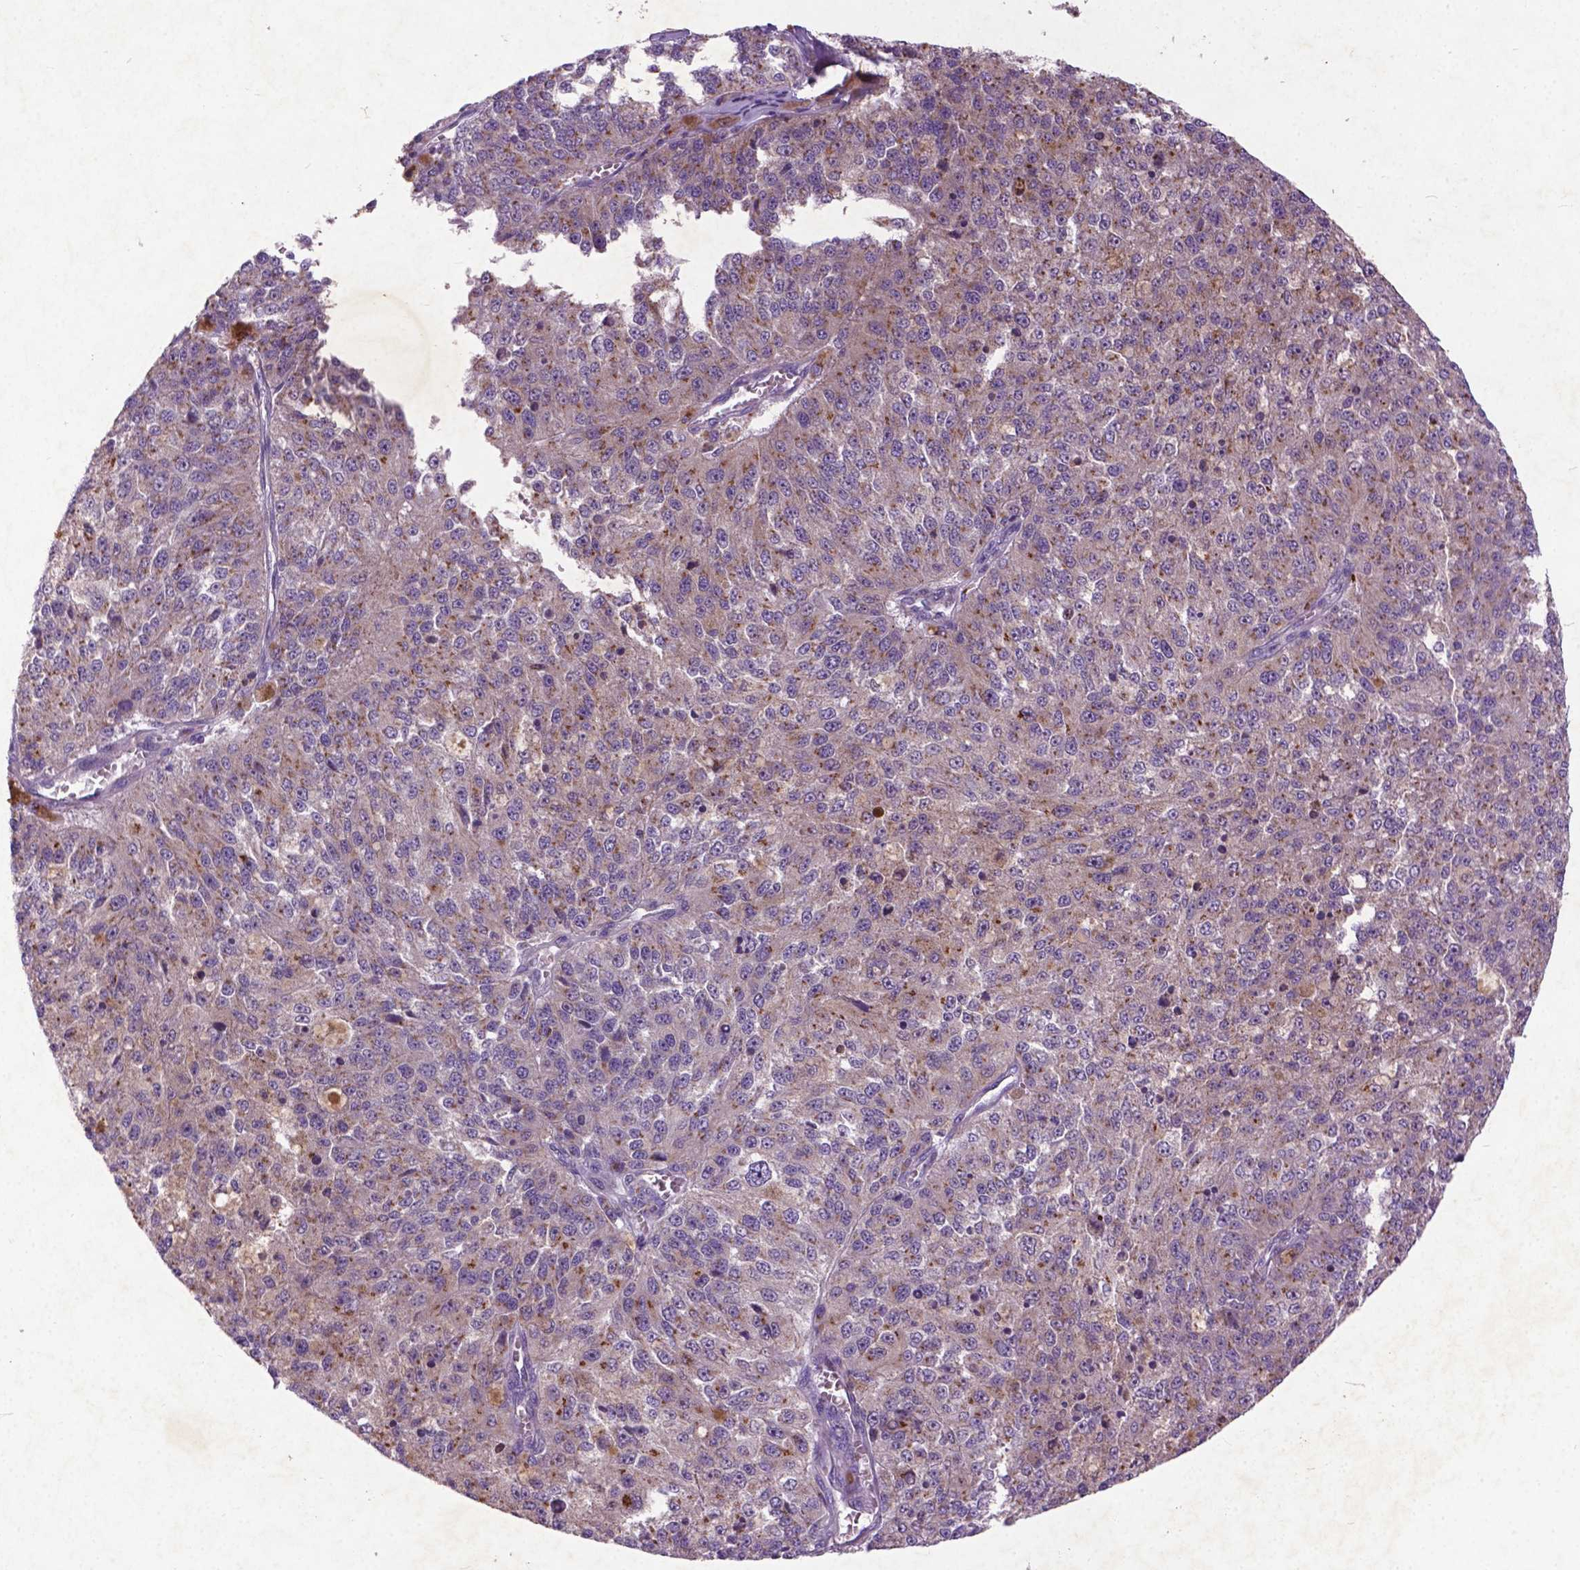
{"staining": {"intensity": "moderate", "quantity": "<25%", "location": "cytoplasmic/membranous"}, "tissue": "melanoma", "cell_type": "Tumor cells", "image_type": "cancer", "snomed": [{"axis": "morphology", "description": "Malignant melanoma, Metastatic site"}, {"axis": "topography", "description": "Lymph node"}], "caption": "This micrograph shows immunohistochemistry (IHC) staining of melanoma, with low moderate cytoplasmic/membranous positivity in approximately <25% of tumor cells.", "gene": "ATG4D", "patient": {"sex": "female", "age": 64}}